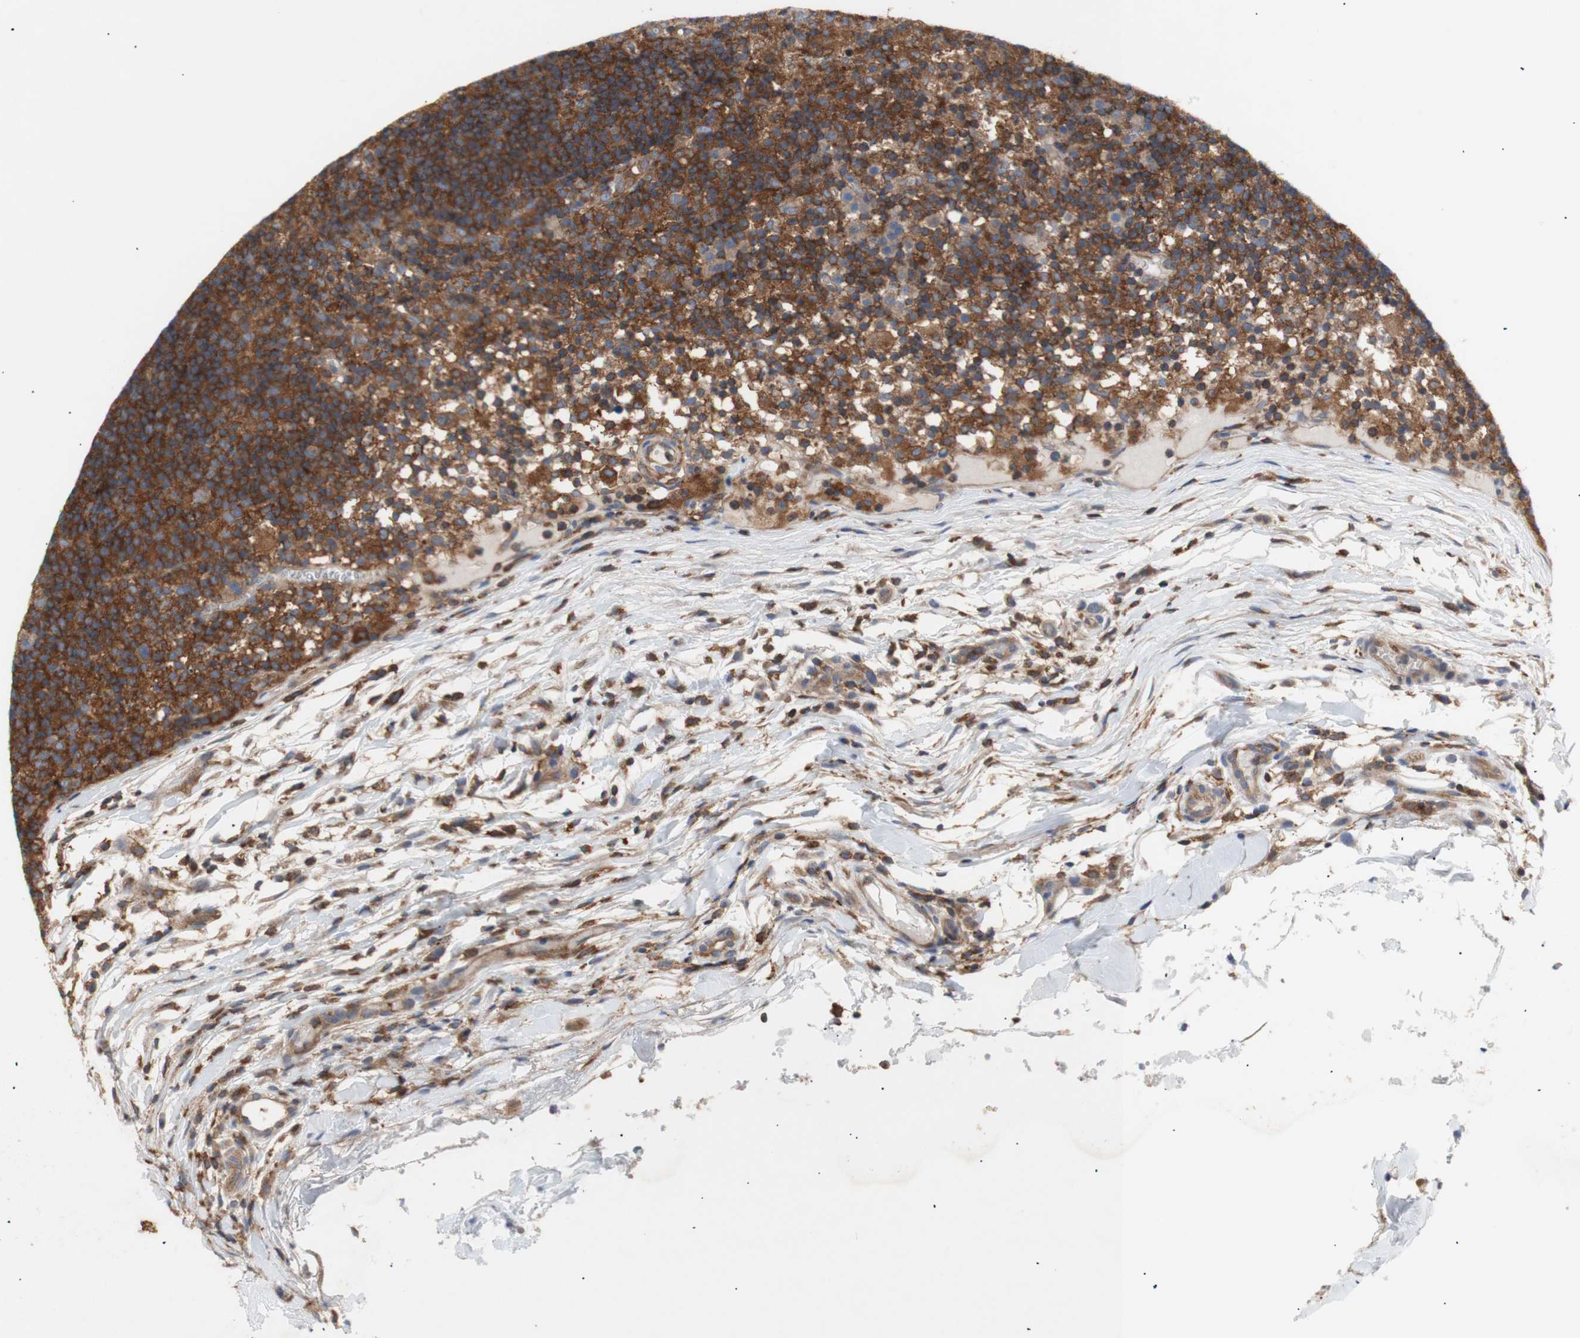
{"staining": {"intensity": "moderate", "quantity": ">75%", "location": "cytoplasmic/membranous"}, "tissue": "lymph node", "cell_type": "Germinal center cells", "image_type": "normal", "snomed": [{"axis": "morphology", "description": "Normal tissue, NOS"}, {"axis": "morphology", "description": "Inflammation, NOS"}, {"axis": "topography", "description": "Lymph node"}], "caption": "Immunohistochemistry (IHC) histopathology image of benign lymph node stained for a protein (brown), which reveals medium levels of moderate cytoplasmic/membranous staining in about >75% of germinal center cells.", "gene": "IKBKG", "patient": {"sex": "male", "age": 55}}